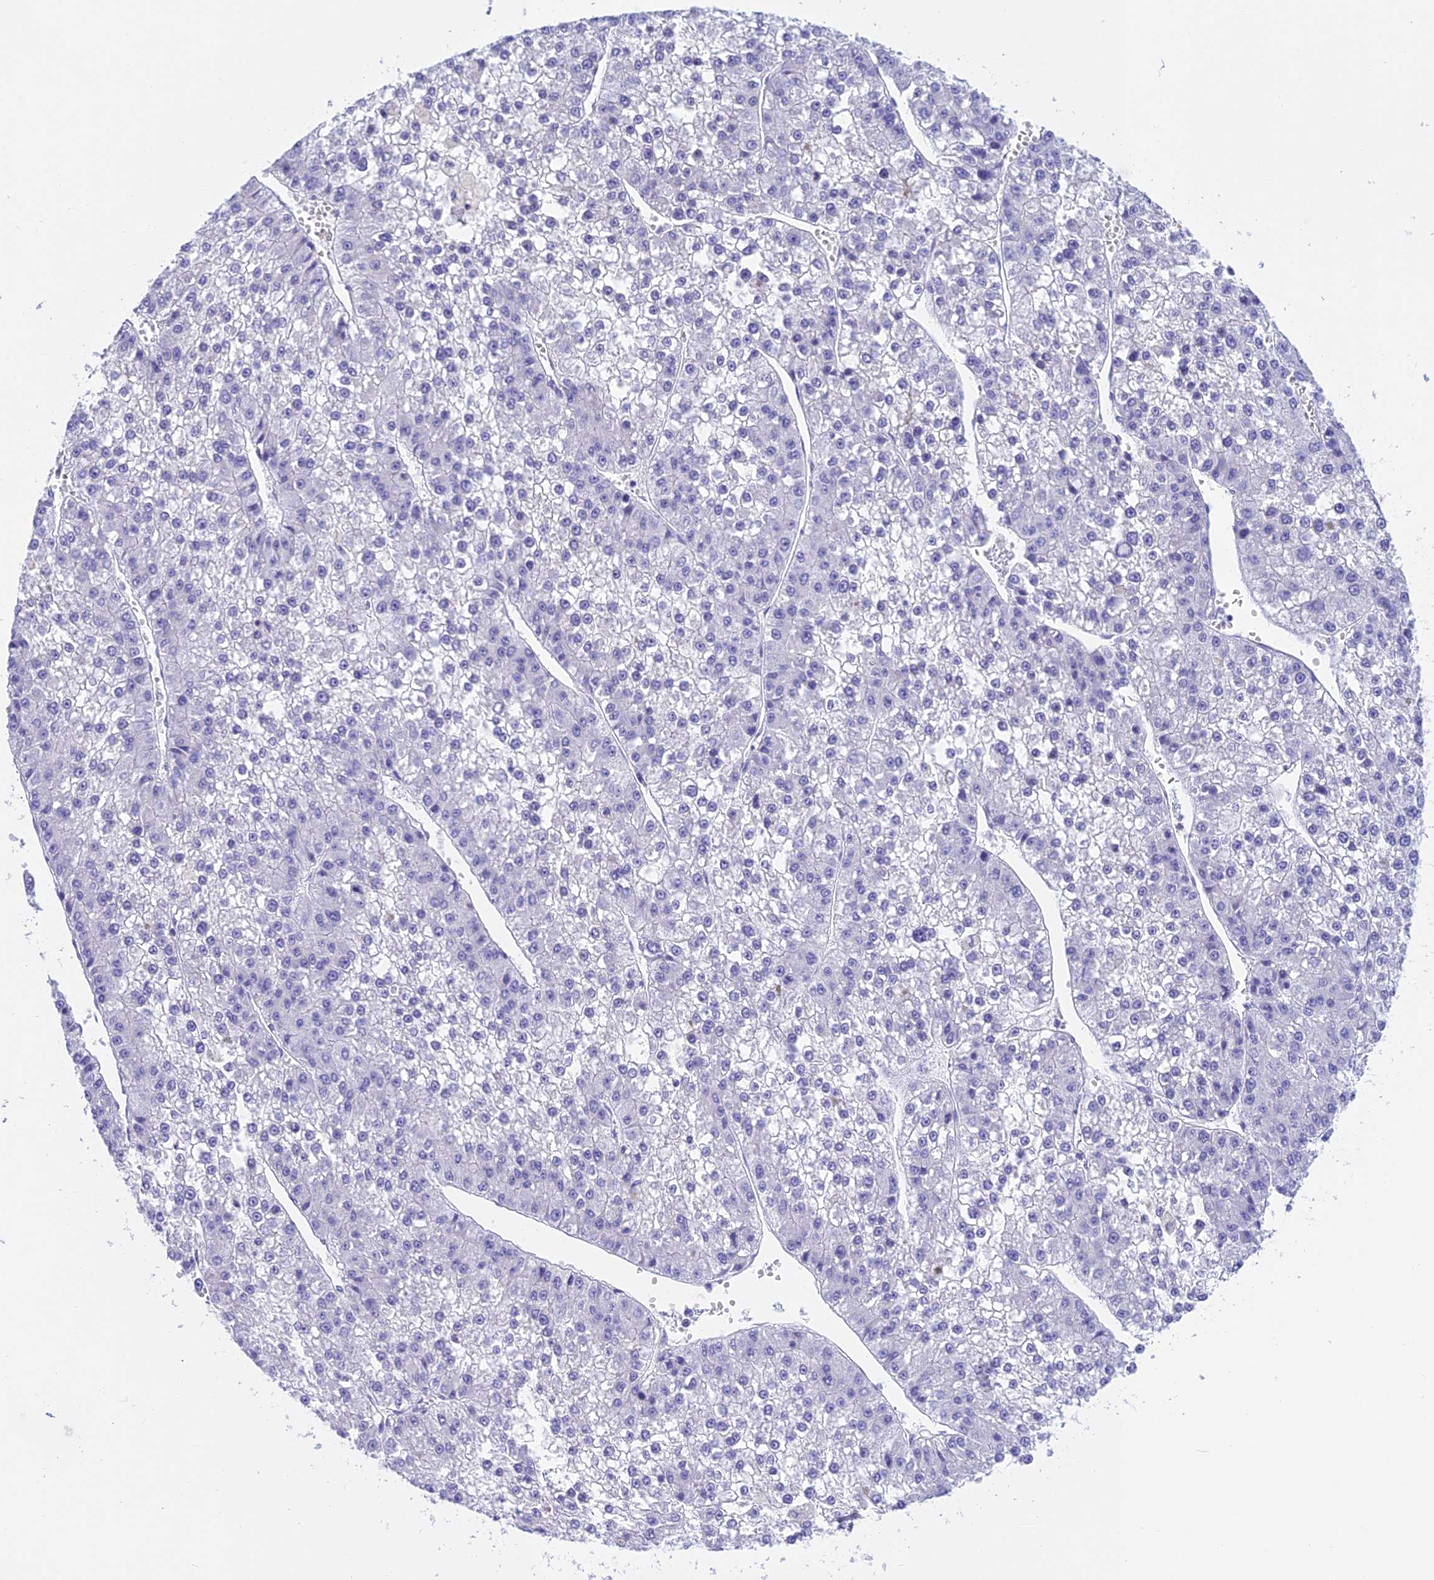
{"staining": {"intensity": "negative", "quantity": "none", "location": "none"}, "tissue": "liver cancer", "cell_type": "Tumor cells", "image_type": "cancer", "snomed": [{"axis": "morphology", "description": "Carcinoma, Hepatocellular, NOS"}, {"axis": "topography", "description": "Liver"}], "caption": "Protein analysis of liver hepatocellular carcinoma shows no significant expression in tumor cells.", "gene": "C17orf67", "patient": {"sex": "female", "age": 73}}